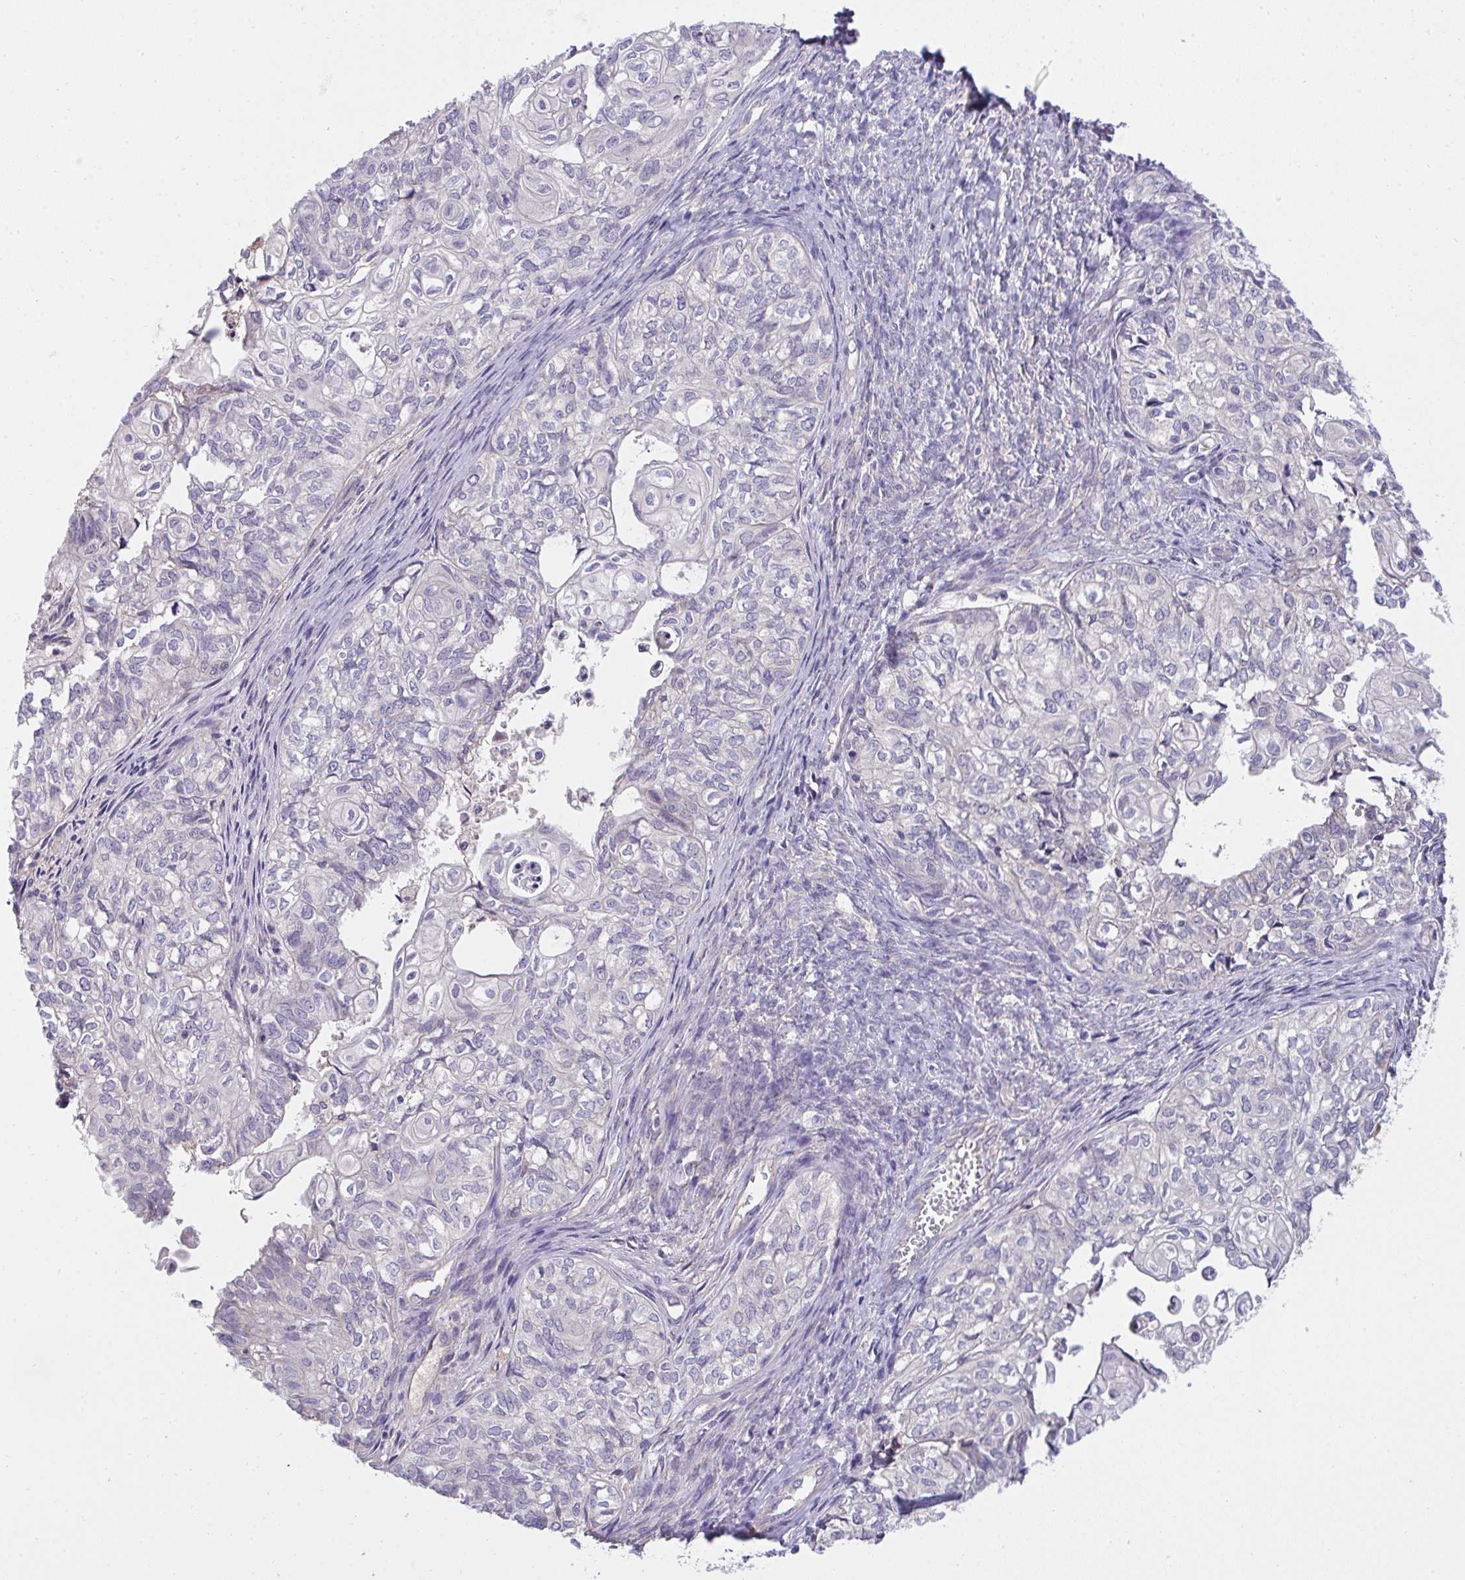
{"staining": {"intensity": "negative", "quantity": "none", "location": "none"}, "tissue": "ovarian cancer", "cell_type": "Tumor cells", "image_type": "cancer", "snomed": [{"axis": "morphology", "description": "Carcinoma, endometroid"}, {"axis": "topography", "description": "Ovary"}], "caption": "Immunohistochemistry of ovarian cancer displays no positivity in tumor cells.", "gene": "ZNF581", "patient": {"sex": "female", "age": 64}}